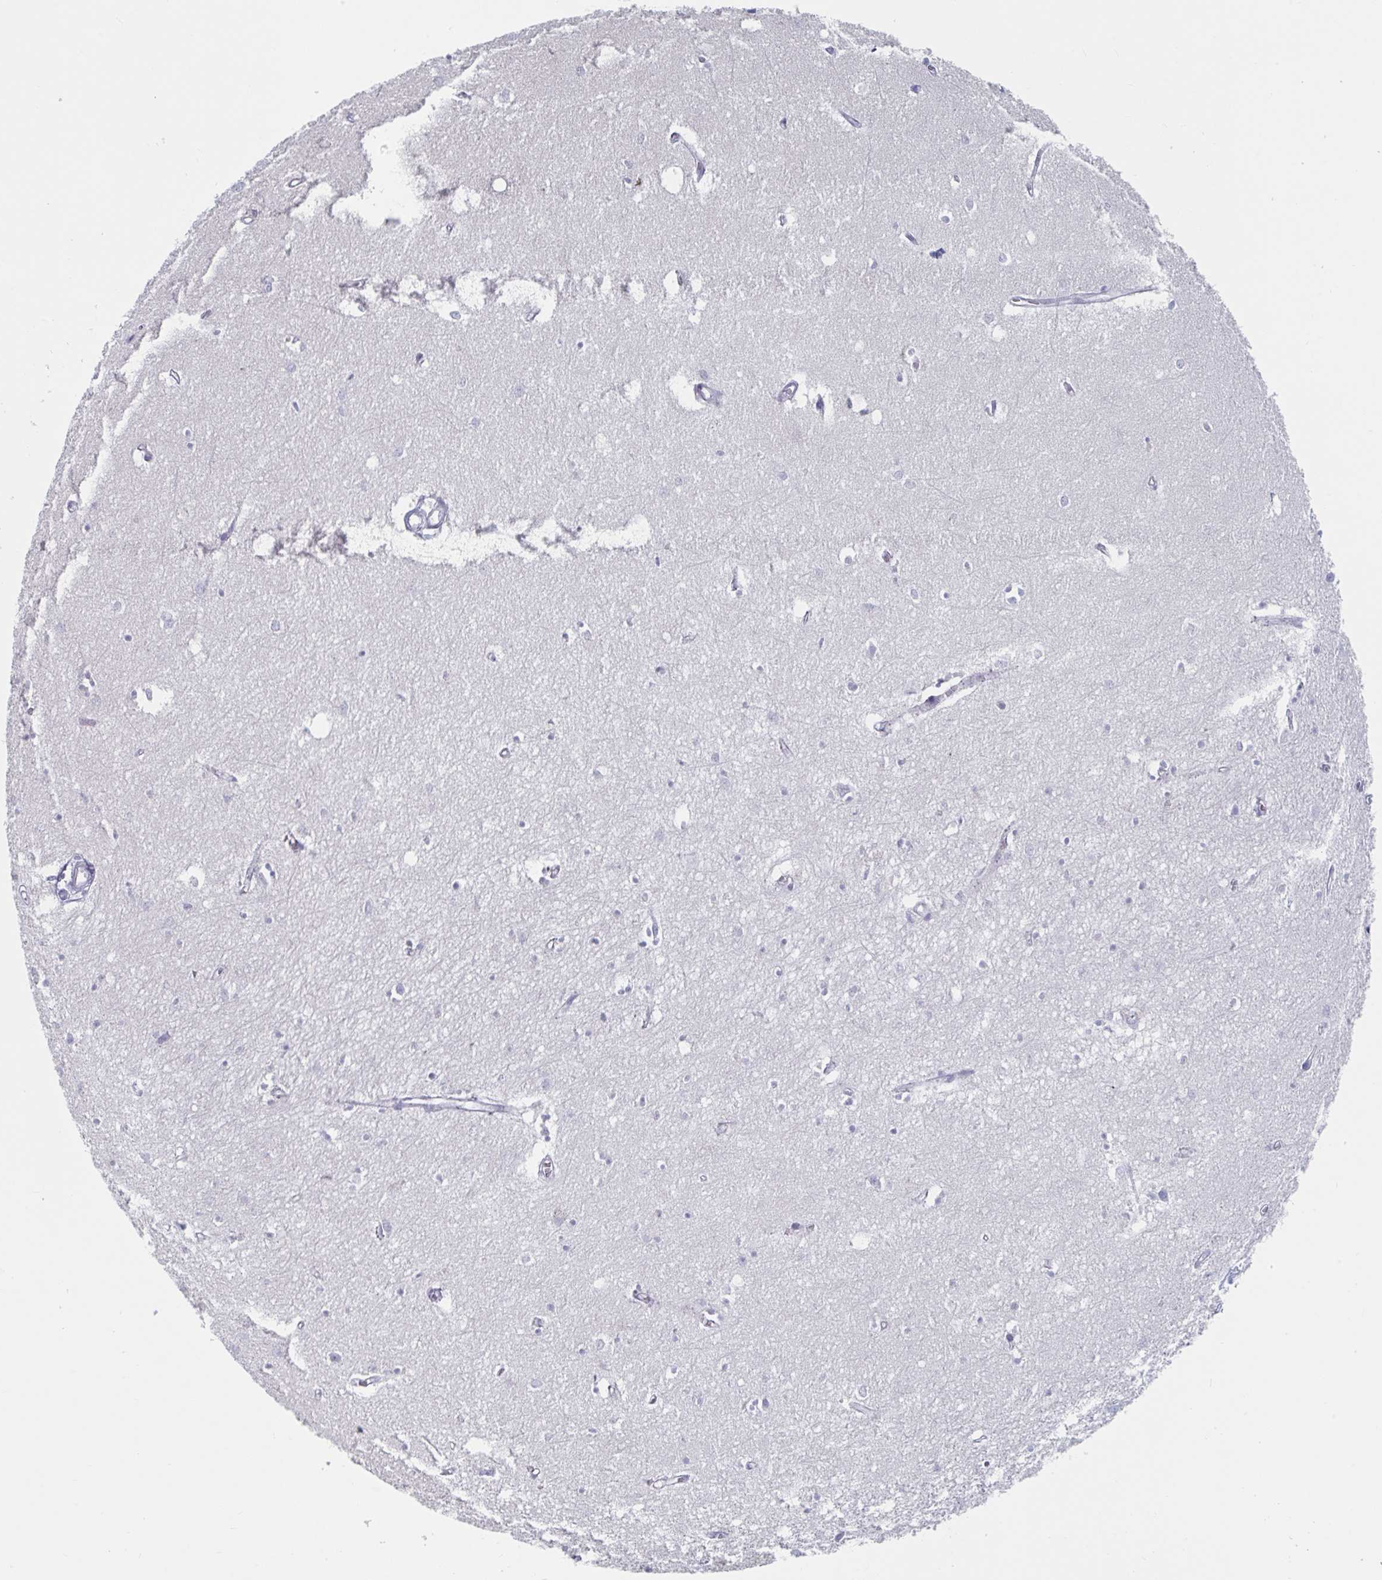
{"staining": {"intensity": "negative", "quantity": "none", "location": "none"}, "tissue": "hippocampus", "cell_type": "Glial cells", "image_type": "normal", "snomed": [{"axis": "morphology", "description": "Normal tissue, NOS"}, {"axis": "topography", "description": "Hippocampus"}], "caption": "Human hippocampus stained for a protein using immunohistochemistry demonstrates no expression in glial cells.", "gene": "FOXA1", "patient": {"sex": "female", "age": 64}}